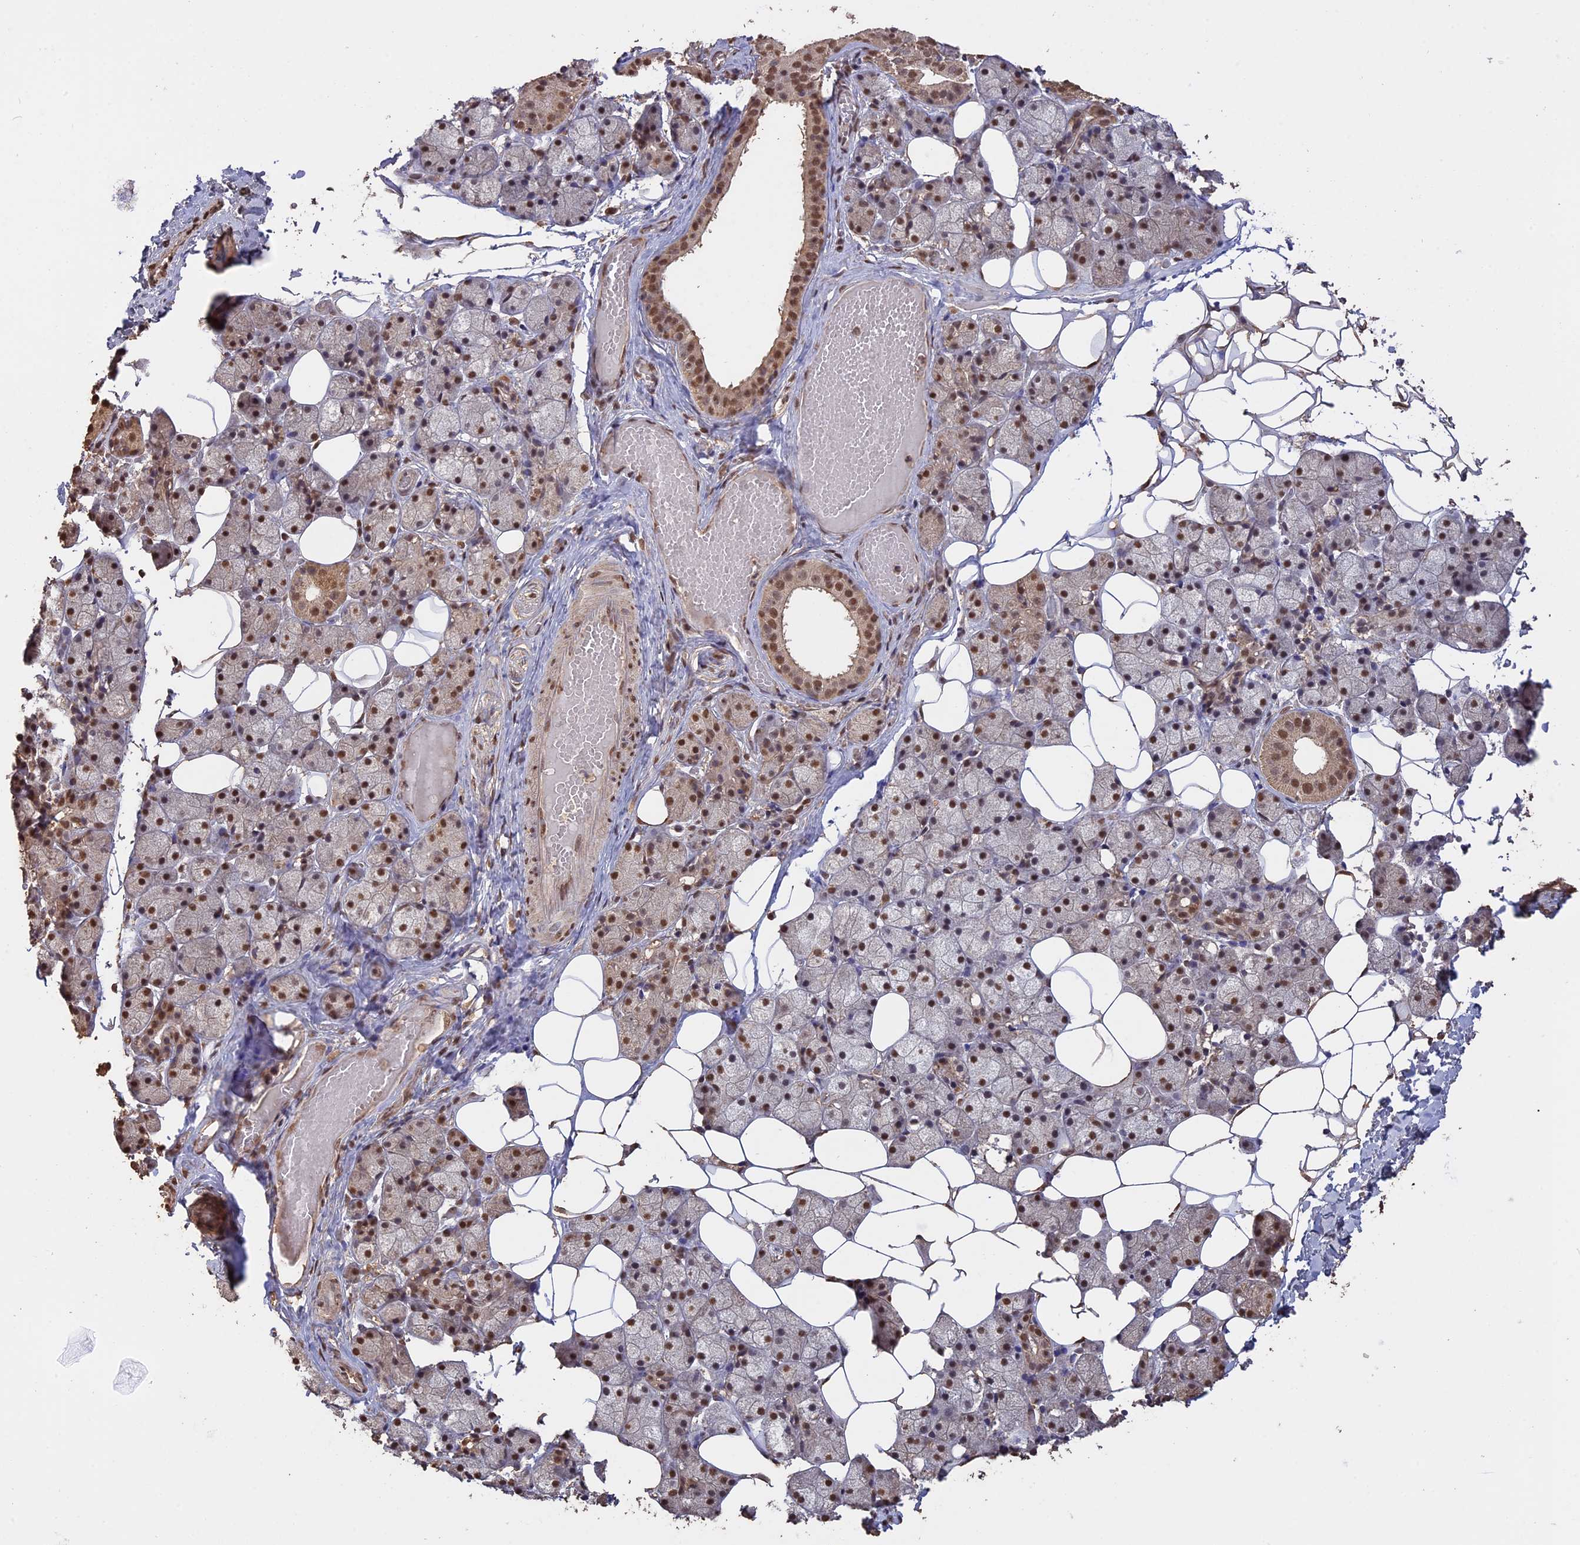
{"staining": {"intensity": "moderate", "quantity": ">75%", "location": "nuclear"}, "tissue": "salivary gland", "cell_type": "Glandular cells", "image_type": "normal", "snomed": [{"axis": "morphology", "description": "Normal tissue, NOS"}, {"axis": "topography", "description": "Salivary gland"}], "caption": "Benign salivary gland reveals moderate nuclear staining in approximately >75% of glandular cells.", "gene": "PSMC6", "patient": {"sex": "female", "age": 33}}